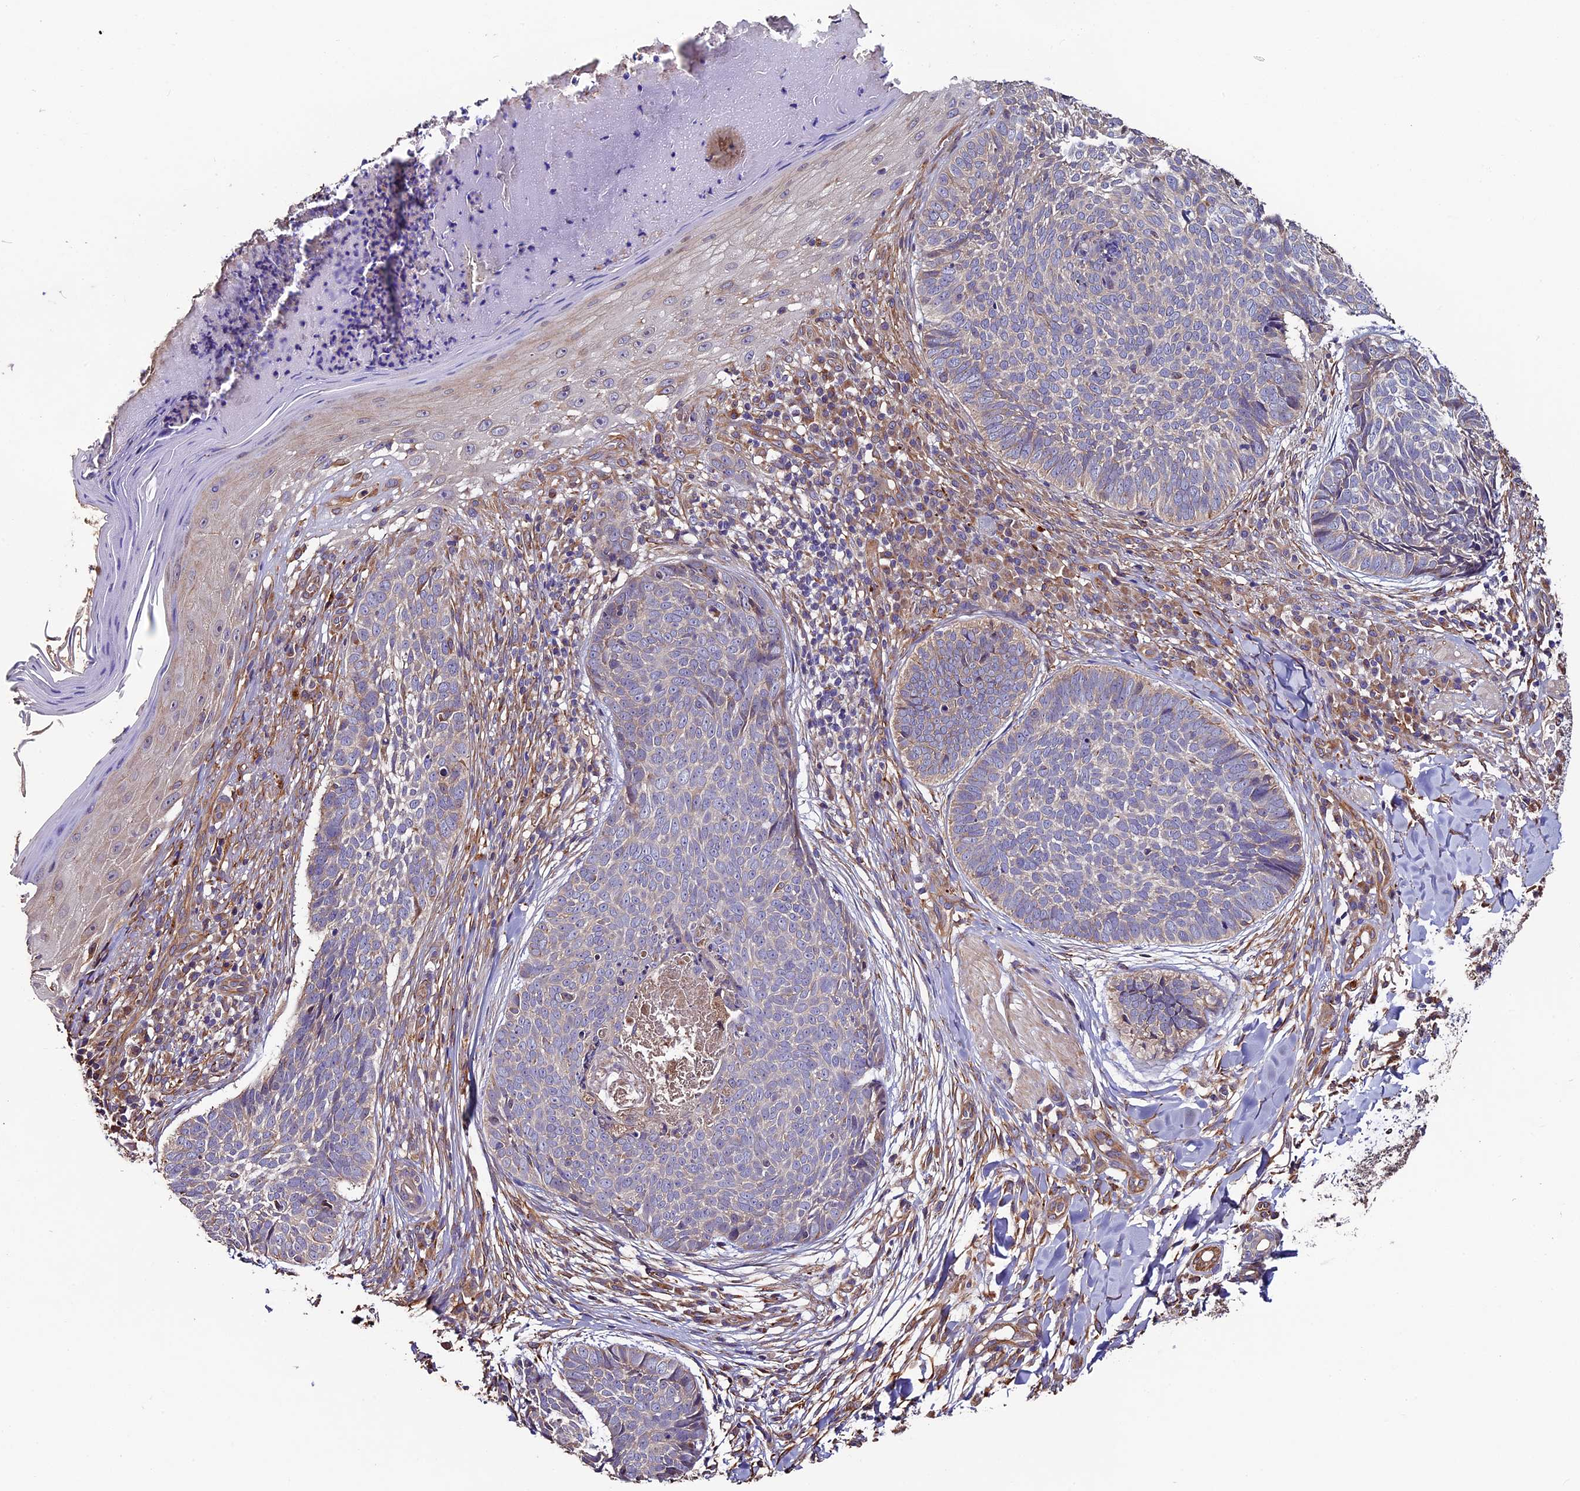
{"staining": {"intensity": "negative", "quantity": "none", "location": "none"}, "tissue": "skin cancer", "cell_type": "Tumor cells", "image_type": "cancer", "snomed": [{"axis": "morphology", "description": "Basal cell carcinoma"}, {"axis": "topography", "description": "Skin"}], "caption": "The micrograph demonstrates no significant positivity in tumor cells of skin cancer (basal cell carcinoma). (Stains: DAB (3,3'-diaminobenzidine) immunohistochemistry with hematoxylin counter stain, Microscopy: brightfield microscopy at high magnification).", "gene": "CLN5", "patient": {"sex": "female", "age": 61}}